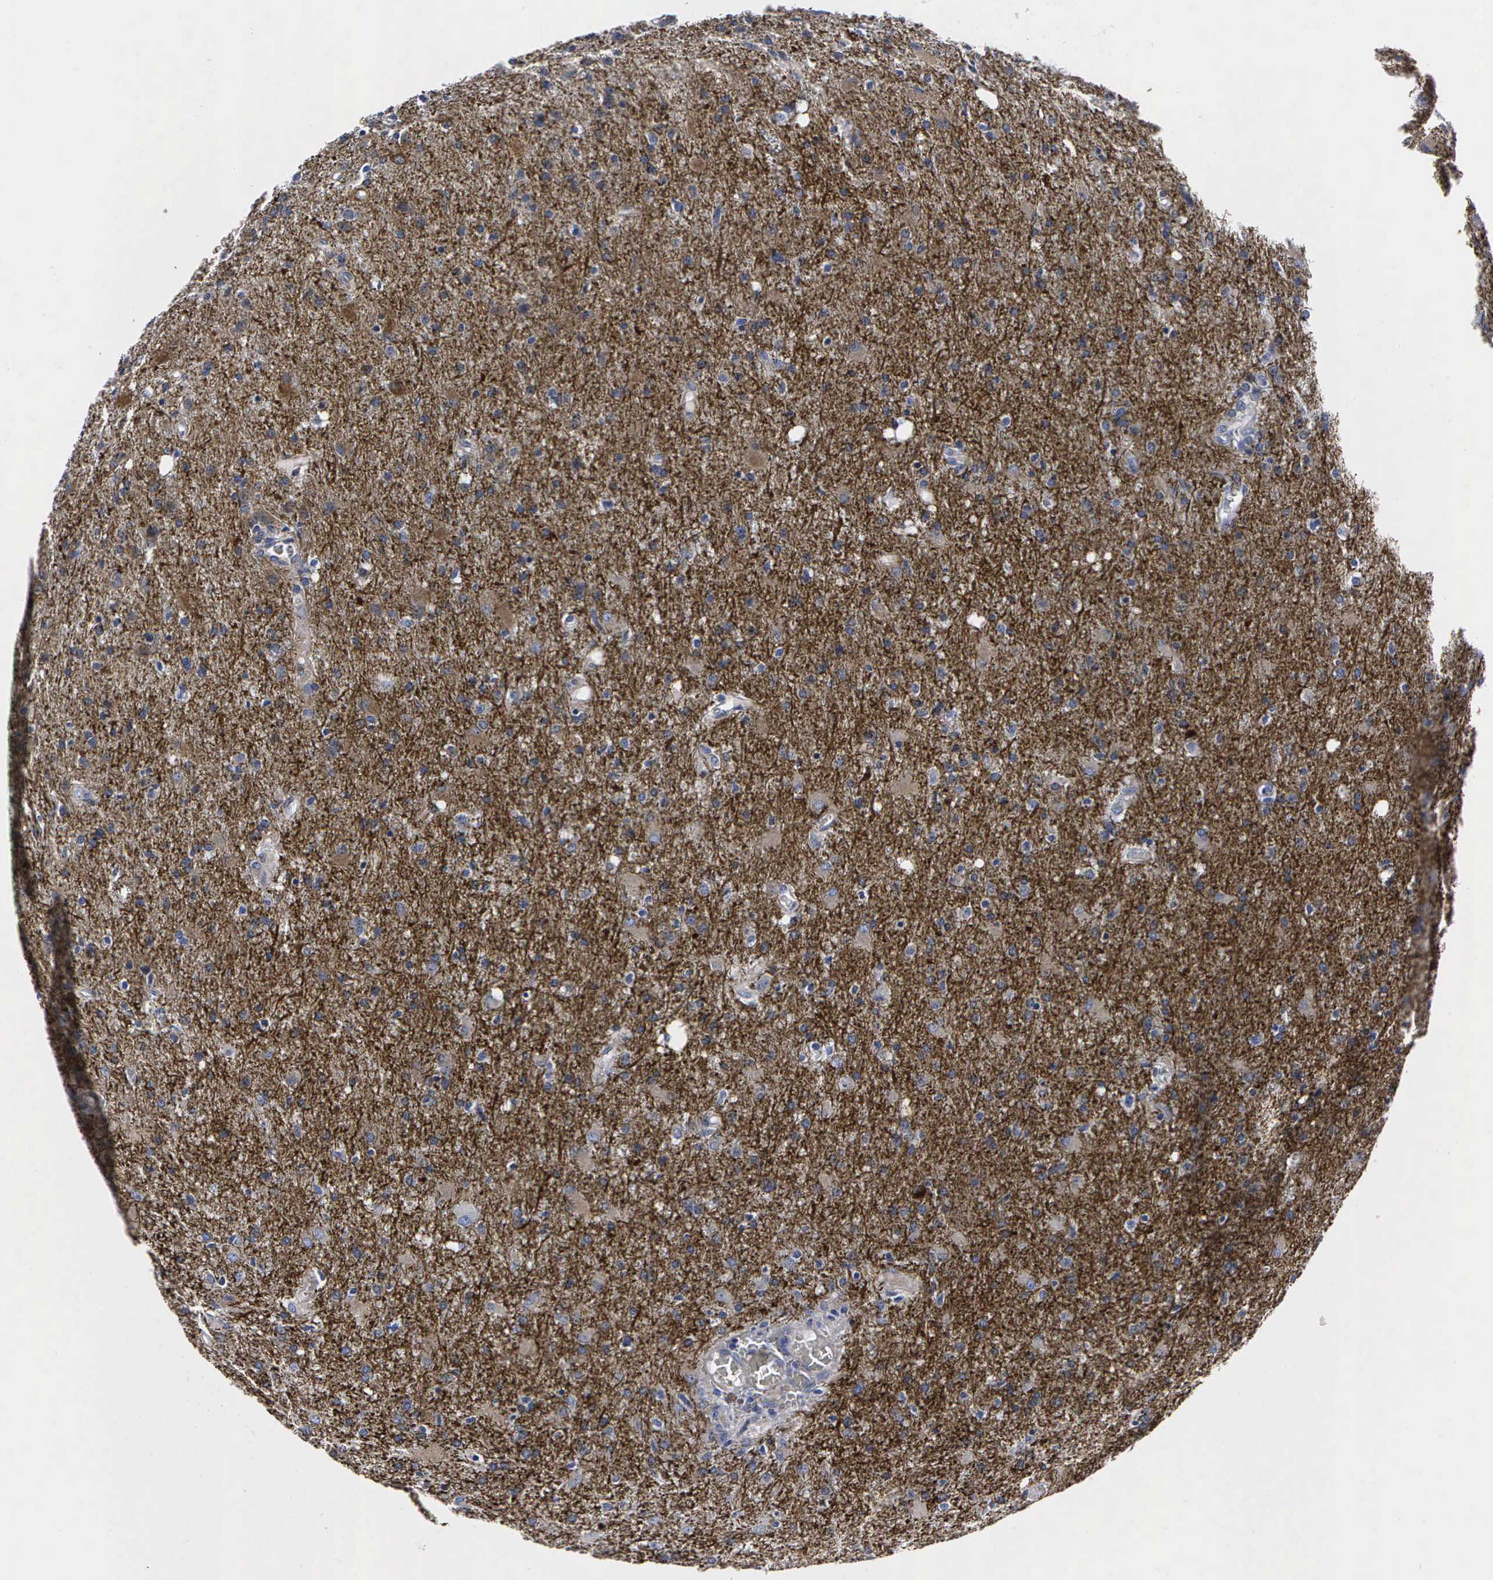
{"staining": {"intensity": "strong", "quantity": ">75%", "location": "cytoplasmic/membranous"}, "tissue": "glioma", "cell_type": "Tumor cells", "image_type": "cancer", "snomed": [{"axis": "morphology", "description": "Glioma, malignant, High grade"}, {"axis": "topography", "description": "Brain"}], "caption": "Strong cytoplasmic/membranous staining for a protein is appreciated in approximately >75% of tumor cells of malignant glioma (high-grade) using IHC.", "gene": "ENO2", "patient": {"sex": "male", "age": 68}}